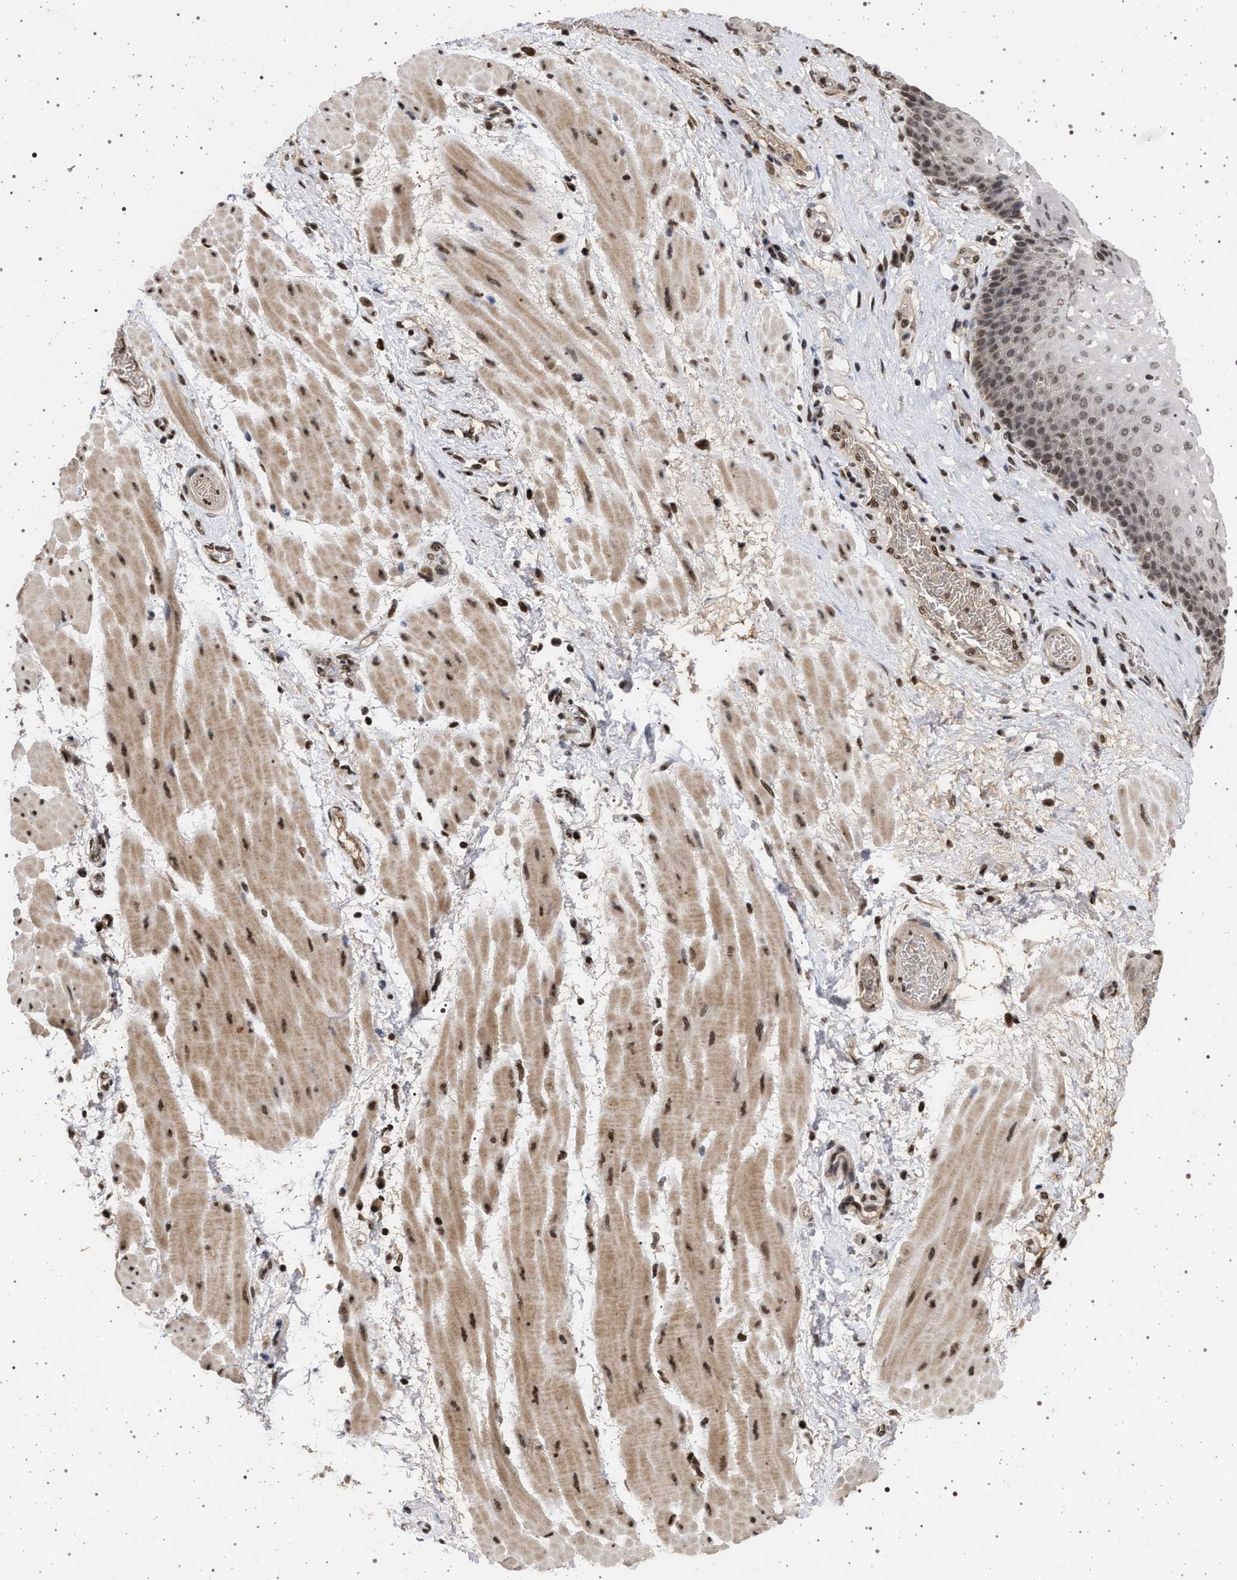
{"staining": {"intensity": "moderate", "quantity": "25%-75%", "location": "nuclear"}, "tissue": "esophagus", "cell_type": "Squamous epithelial cells", "image_type": "normal", "snomed": [{"axis": "morphology", "description": "Normal tissue, NOS"}, {"axis": "topography", "description": "Esophagus"}], "caption": "Immunohistochemical staining of unremarkable esophagus displays medium levels of moderate nuclear expression in approximately 25%-75% of squamous epithelial cells. (DAB IHC, brown staining for protein, blue staining for nuclei).", "gene": "PHF12", "patient": {"sex": "male", "age": 48}}